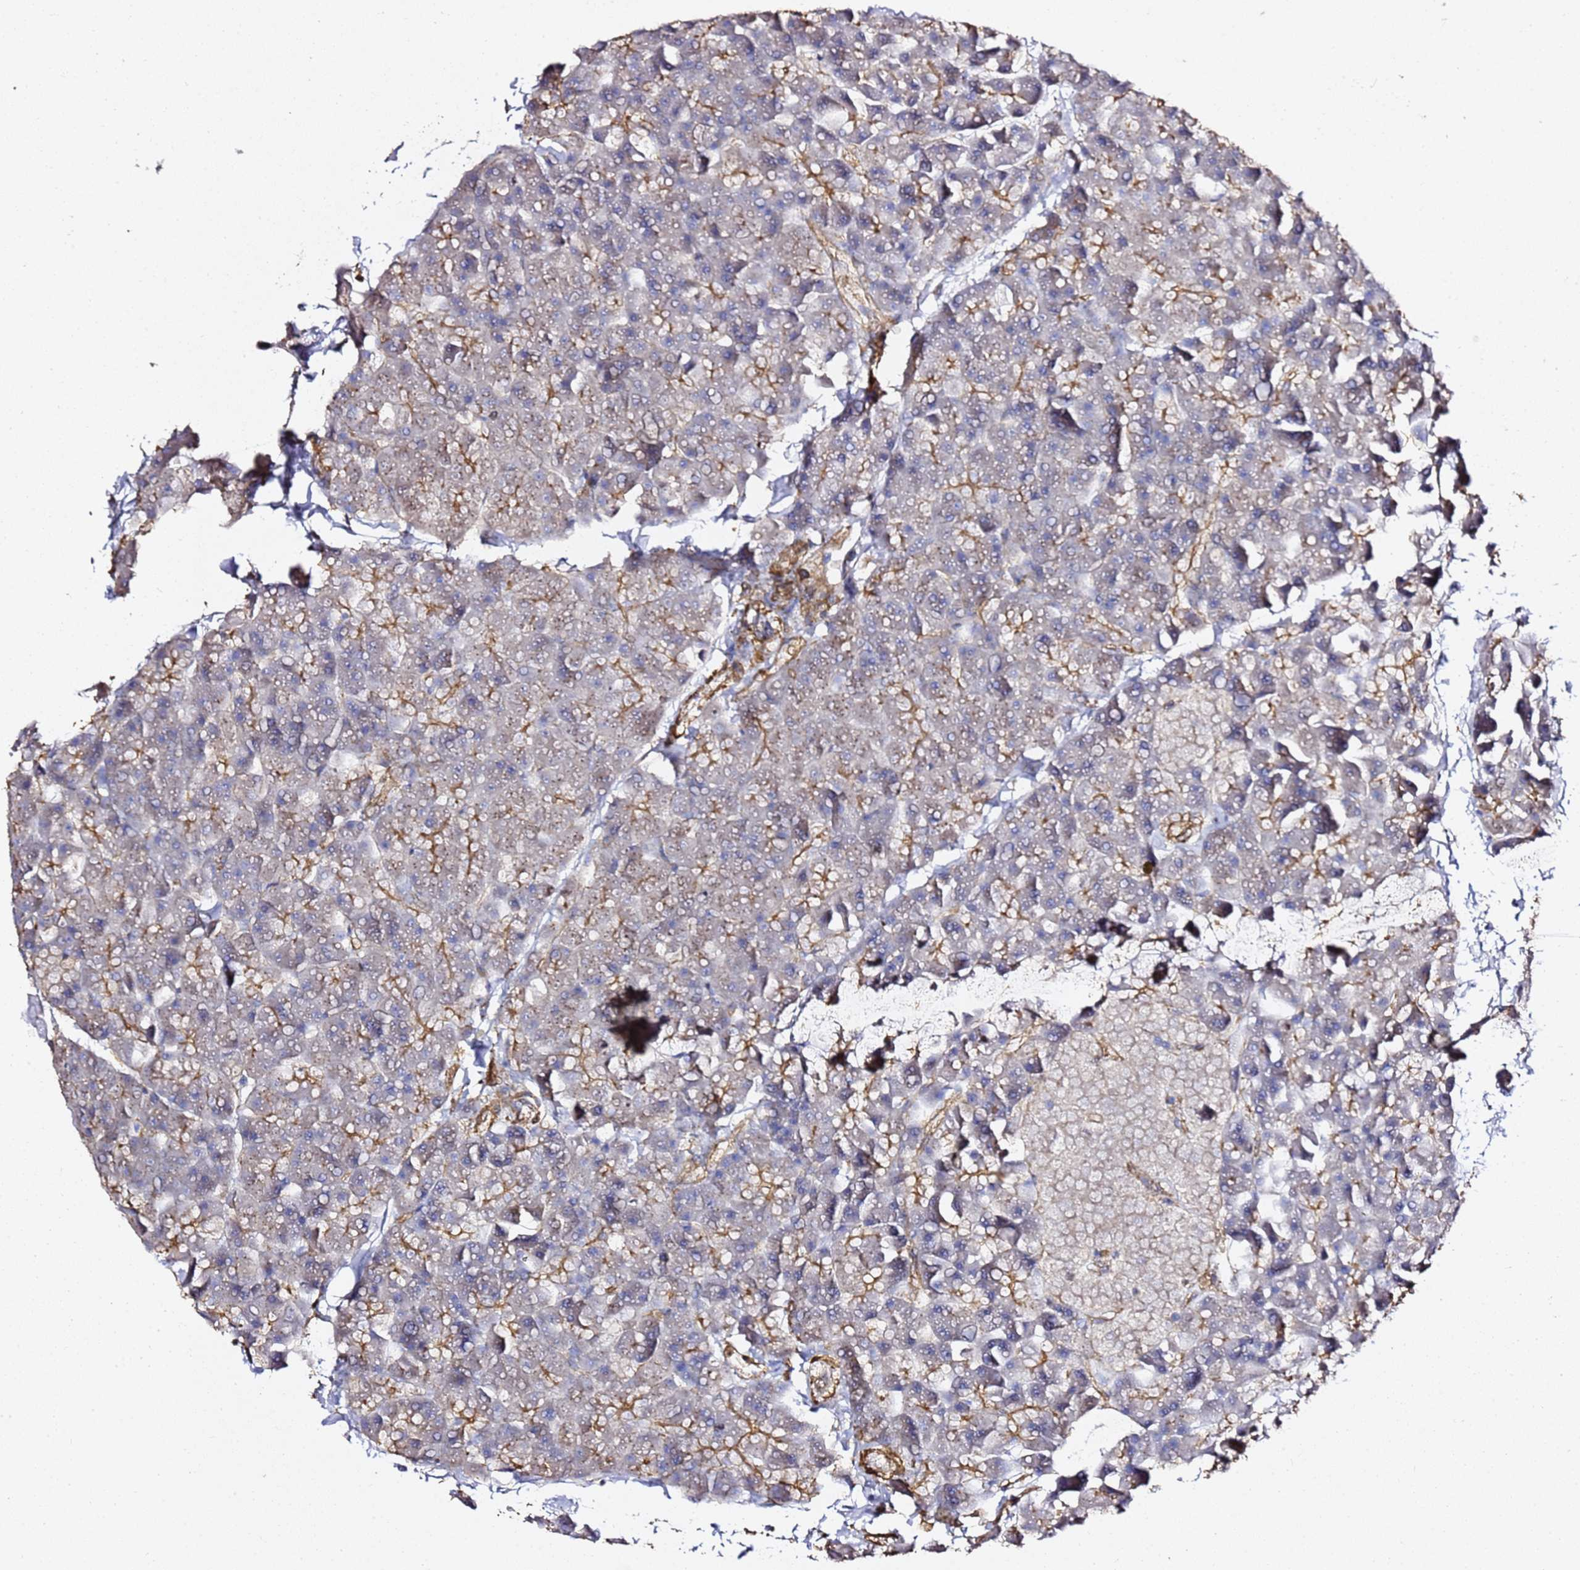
{"staining": {"intensity": "moderate", "quantity": "<25%", "location": "cytoplasmic/membranous"}, "tissue": "pancreas", "cell_type": "Exocrine glandular cells", "image_type": "normal", "snomed": [{"axis": "morphology", "description": "Normal tissue, NOS"}, {"axis": "topography", "description": "Pancreas"}], "caption": "Brown immunohistochemical staining in normal human pancreas reveals moderate cytoplasmic/membranous expression in approximately <25% of exocrine glandular cells. (IHC, brightfield microscopy, high magnification).", "gene": "ZFP36L2", "patient": {"sex": "male", "age": 35}}